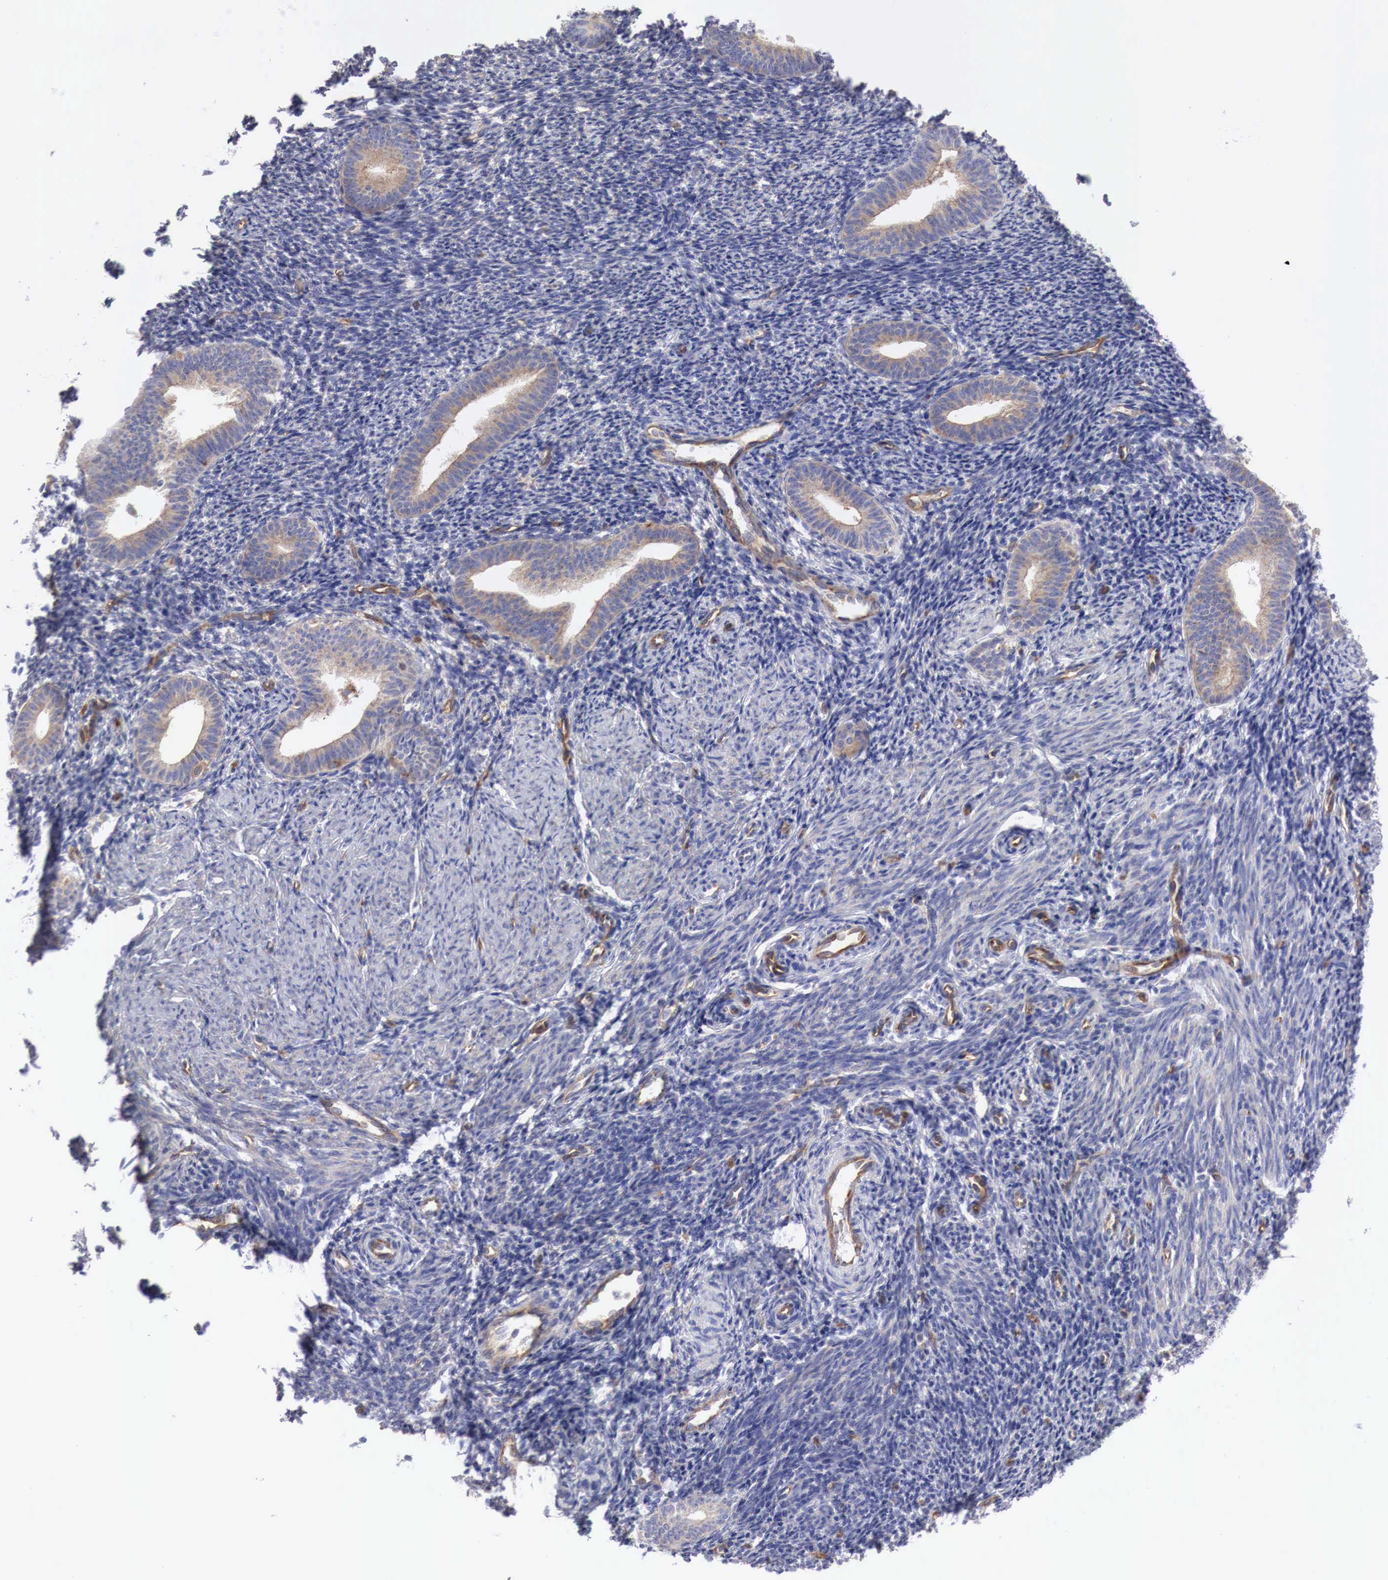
{"staining": {"intensity": "negative", "quantity": "none", "location": "none"}, "tissue": "endometrium", "cell_type": "Cells in endometrial stroma", "image_type": "normal", "snomed": [{"axis": "morphology", "description": "Normal tissue, NOS"}, {"axis": "topography", "description": "Endometrium"}], "caption": "High magnification brightfield microscopy of unremarkable endometrium stained with DAB (3,3'-diaminobenzidine) (brown) and counterstained with hematoxylin (blue): cells in endometrial stroma show no significant staining. (Immunohistochemistry, brightfield microscopy, high magnification).", "gene": "MSN", "patient": {"sex": "female", "age": 52}}